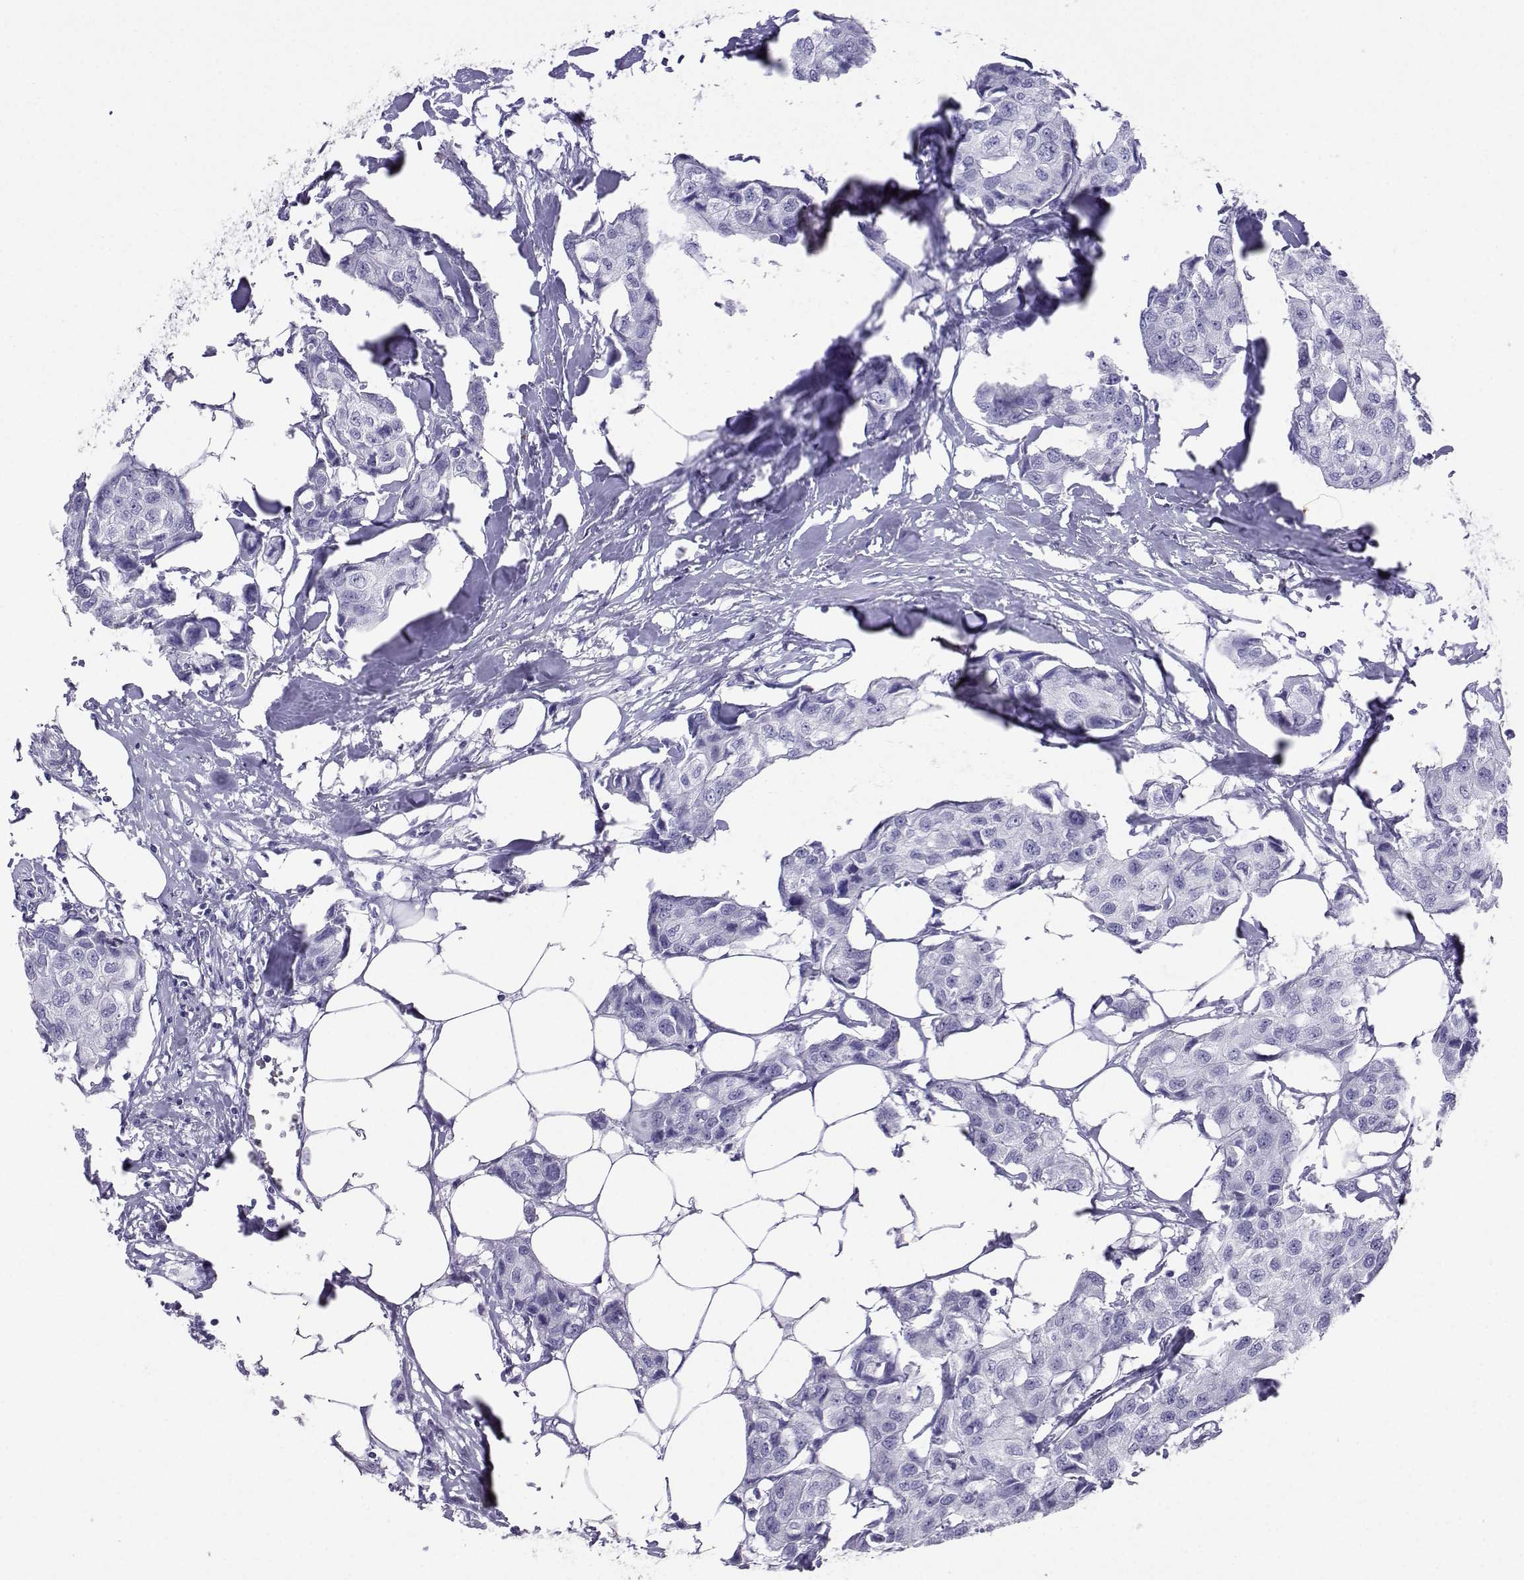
{"staining": {"intensity": "negative", "quantity": "none", "location": "none"}, "tissue": "breast cancer", "cell_type": "Tumor cells", "image_type": "cancer", "snomed": [{"axis": "morphology", "description": "Duct carcinoma"}, {"axis": "topography", "description": "Breast"}], "caption": "A histopathology image of human invasive ductal carcinoma (breast) is negative for staining in tumor cells.", "gene": "LORICRIN", "patient": {"sex": "female", "age": 80}}